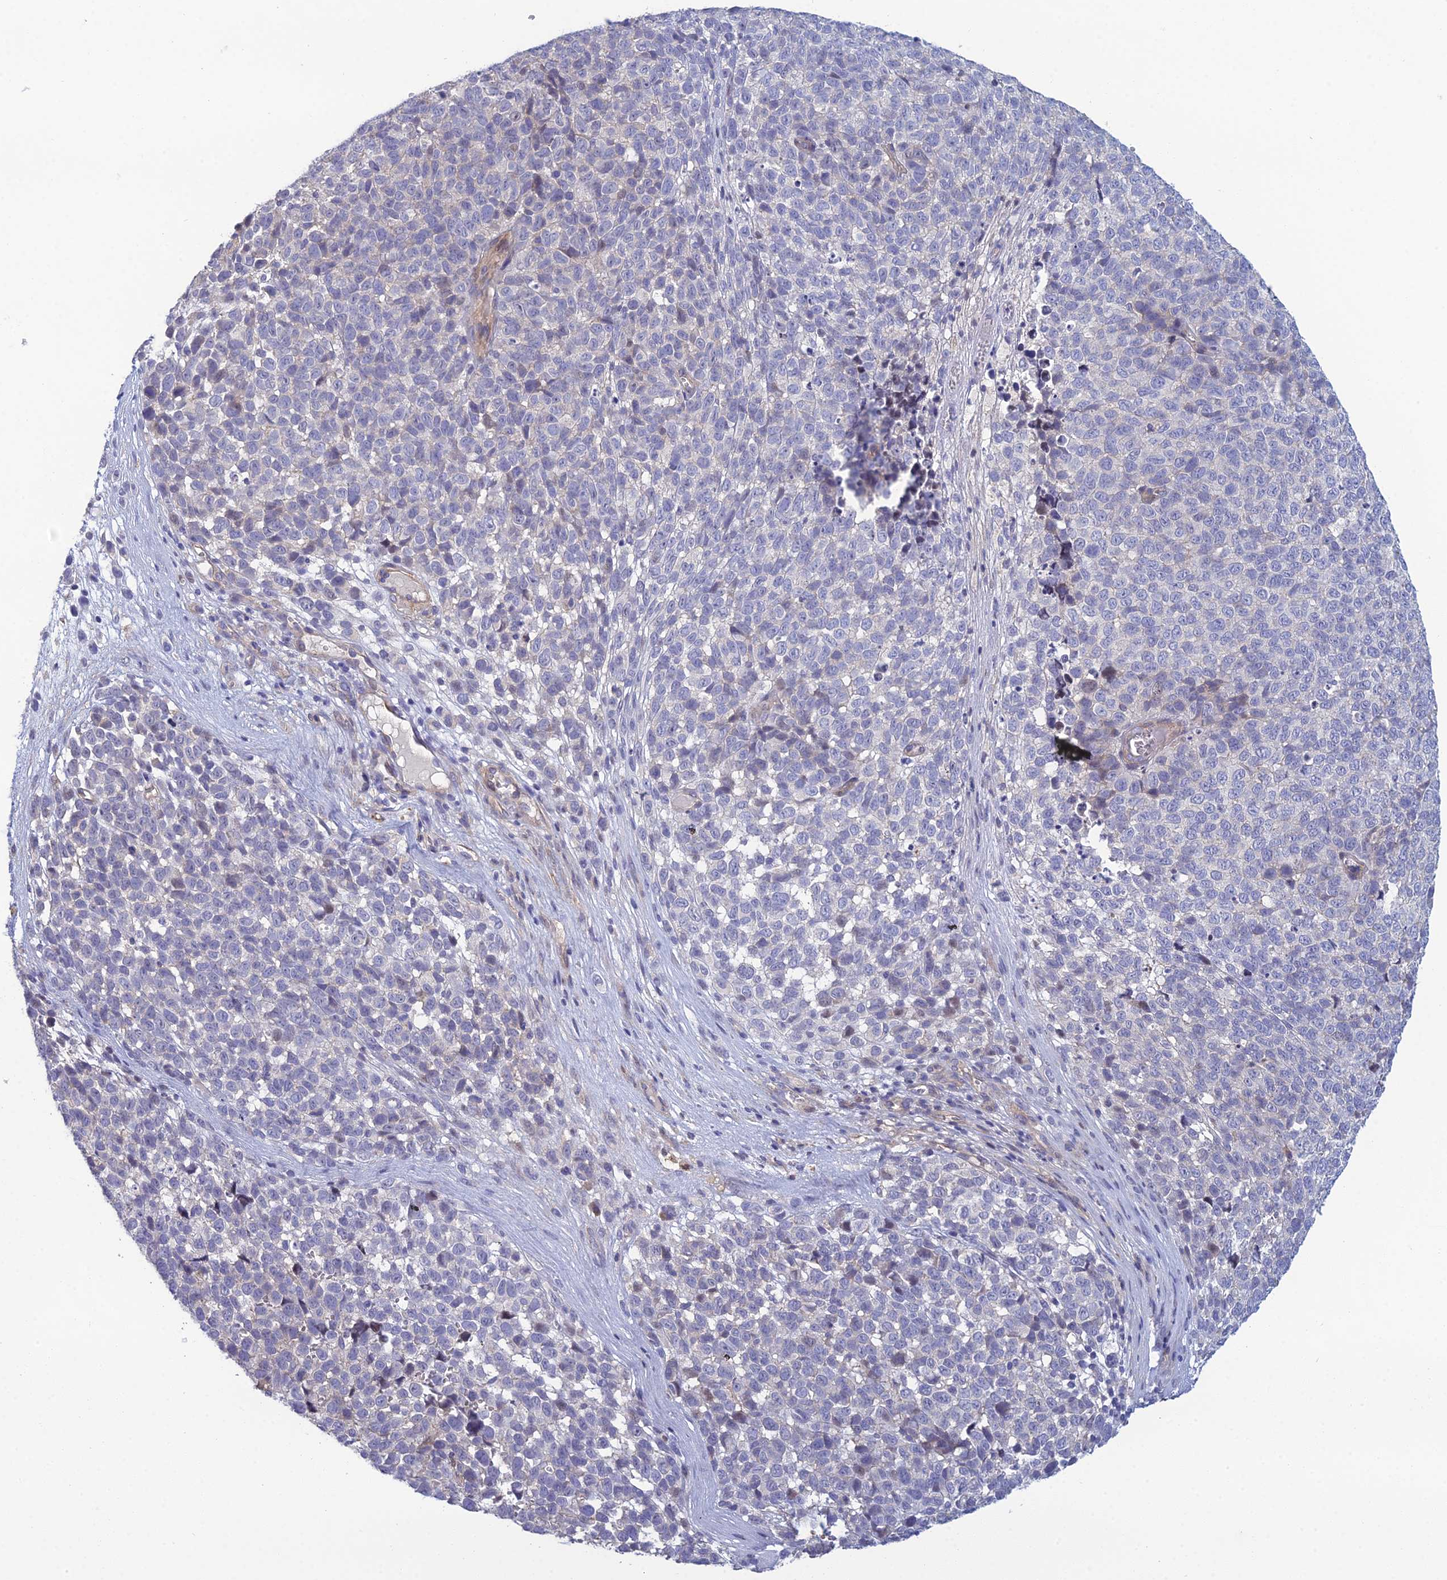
{"staining": {"intensity": "negative", "quantity": "none", "location": "none"}, "tissue": "melanoma", "cell_type": "Tumor cells", "image_type": "cancer", "snomed": [{"axis": "morphology", "description": "Malignant melanoma, NOS"}, {"axis": "topography", "description": "Nose, NOS"}], "caption": "Immunohistochemical staining of malignant melanoma demonstrates no significant positivity in tumor cells. (DAB immunohistochemistry with hematoxylin counter stain).", "gene": "LZTS2", "patient": {"sex": "female", "age": 48}}